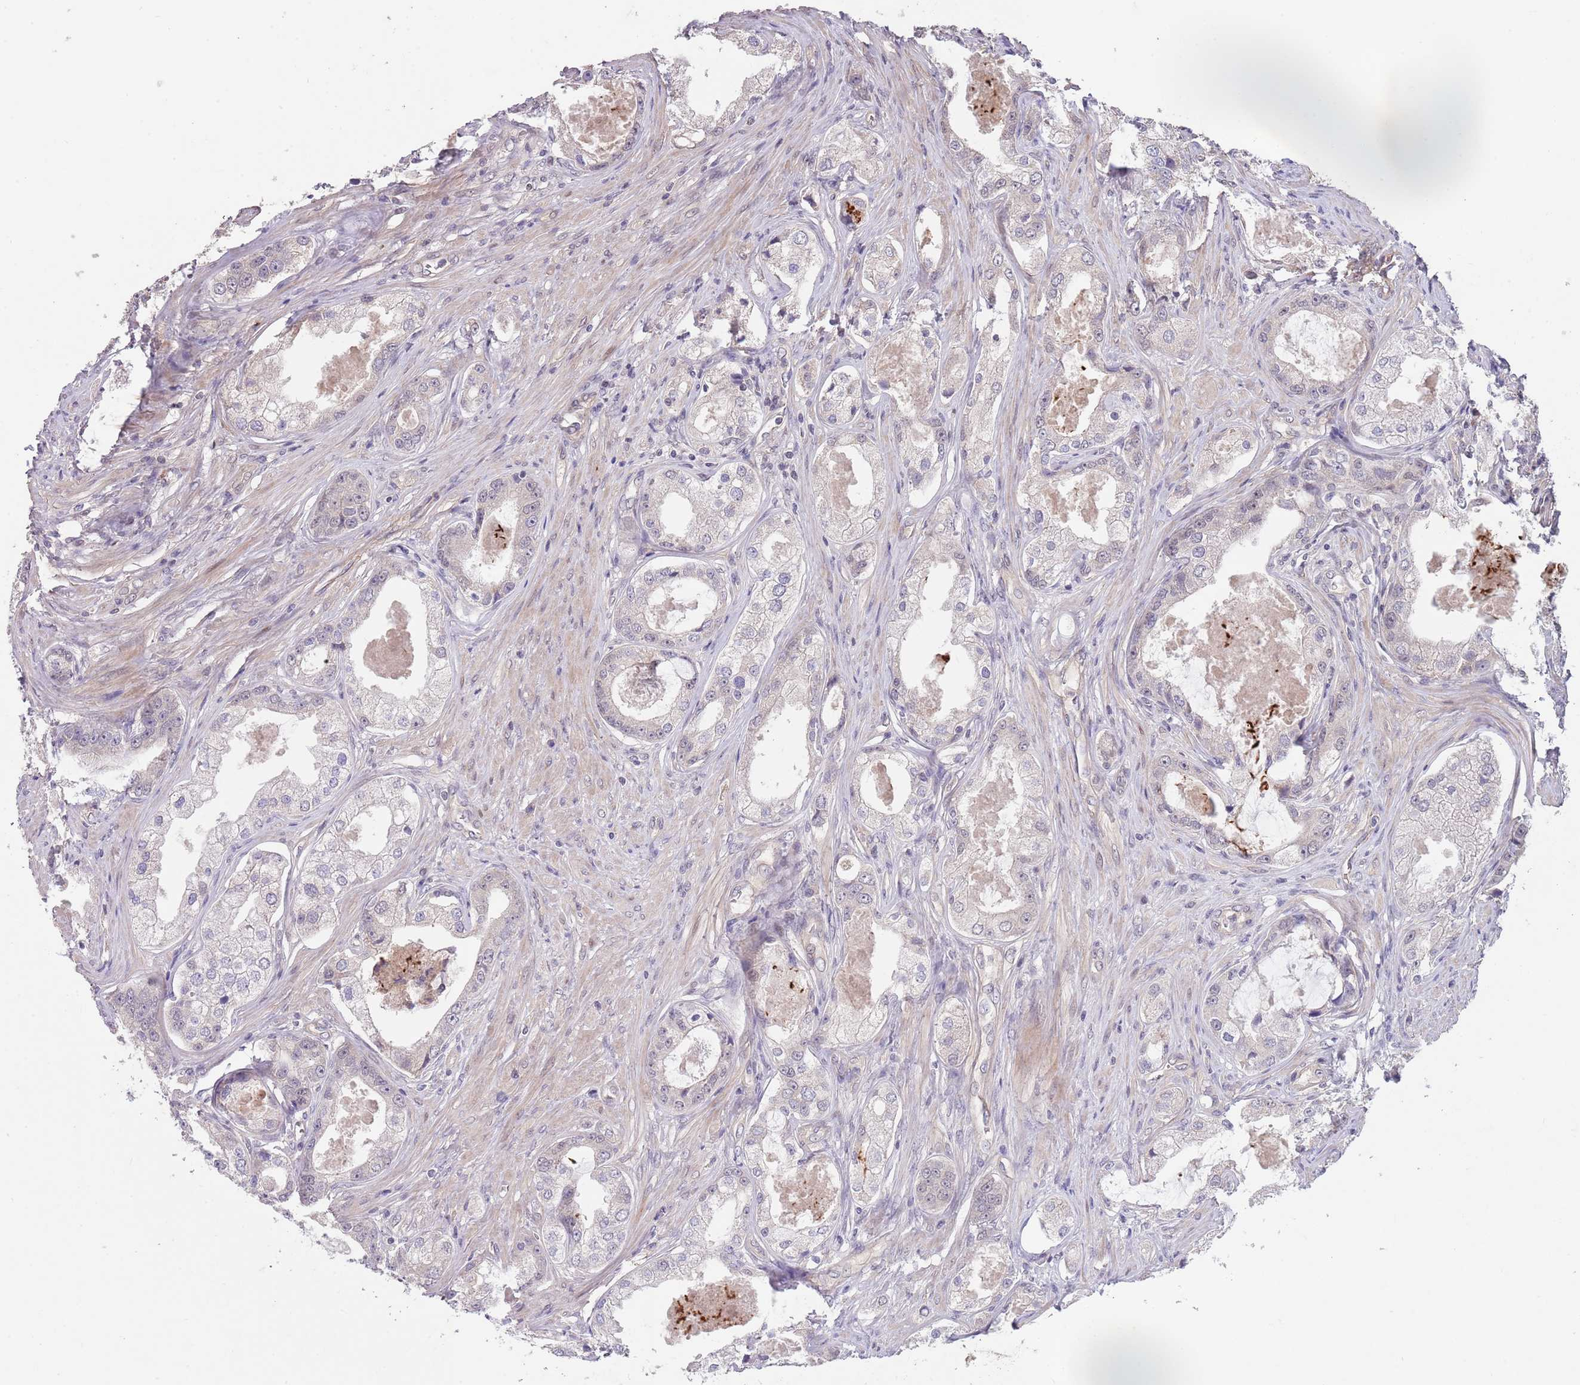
{"staining": {"intensity": "negative", "quantity": "none", "location": "none"}, "tissue": "prostate cancer", "cell_type": "Tumor cells", "image_type": "cancer", "snomed": [{"axis": "morphology", "description": "Adenocarcinoma, Low grade"}, {"axis": "topography", "description": "Prostate"}], "caption": "IHC image of prostate low-grade adenocarcinoma stained for a protein (brown), which displays no positivity in tumor cells. (DAB immunohistochemistry (IHC) with hematoxylin counter stain).", "gene": "MEI1", "patient": {"sex": "male", "age": 68}}